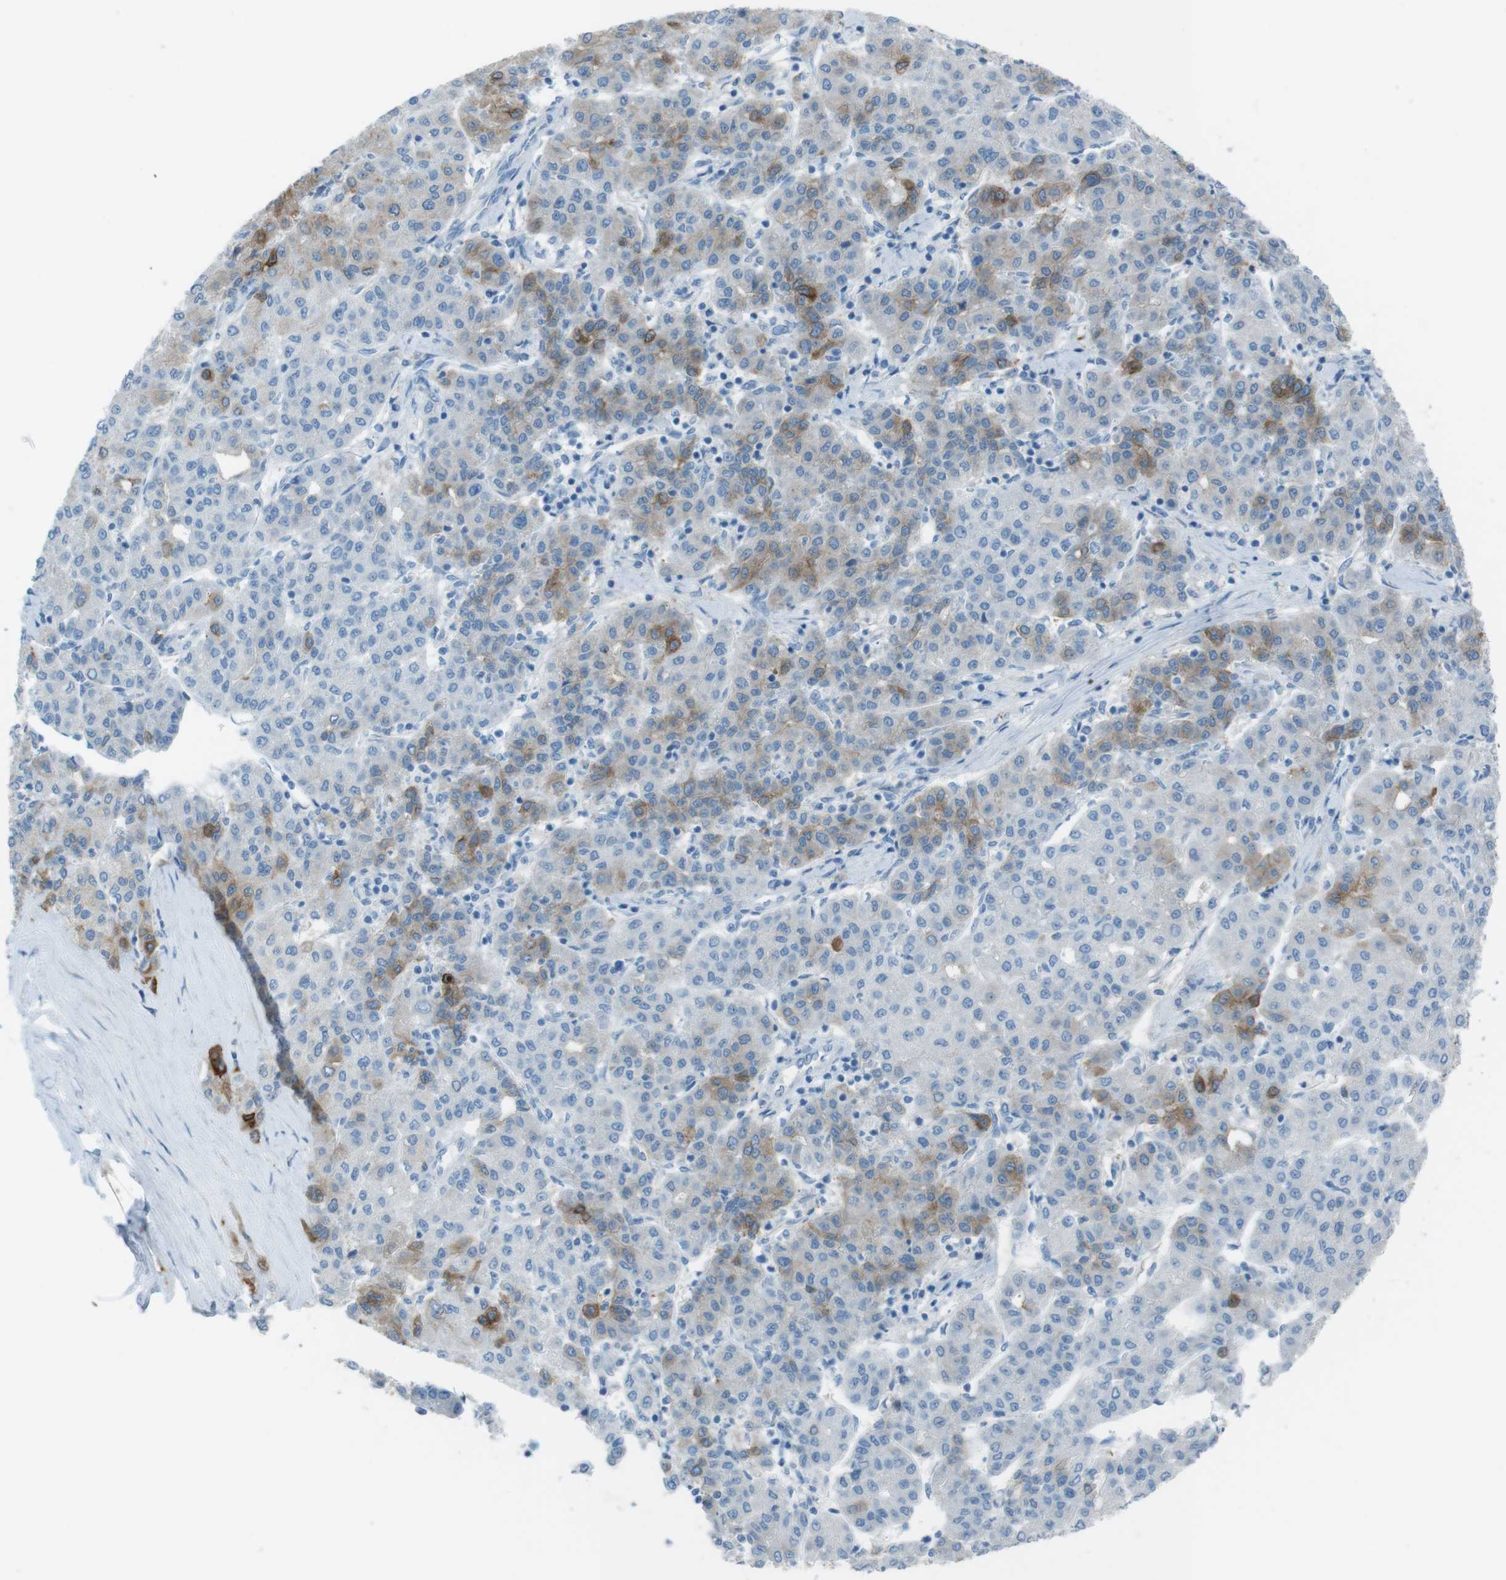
{"staining": {"intensity": "weak", "quantity": "<25%", "location": "cytoplasmic/membranous"}, "tissue": "liver cancer", "cell_type": "Tumor cells", "image_type": "cancer", "snomed": [{"axis": "morphology", "description": "Carcinoma, Hepatocellular, NOS"}, {"axis": "topography", "description": "Liver"}], "caption": "This is an IHC image of human hepatocellular carcinoma (liver). There is no staining in tumor cells.", "gene": "TUBB2A", "patient": {"sex": "male", "age": 65}}